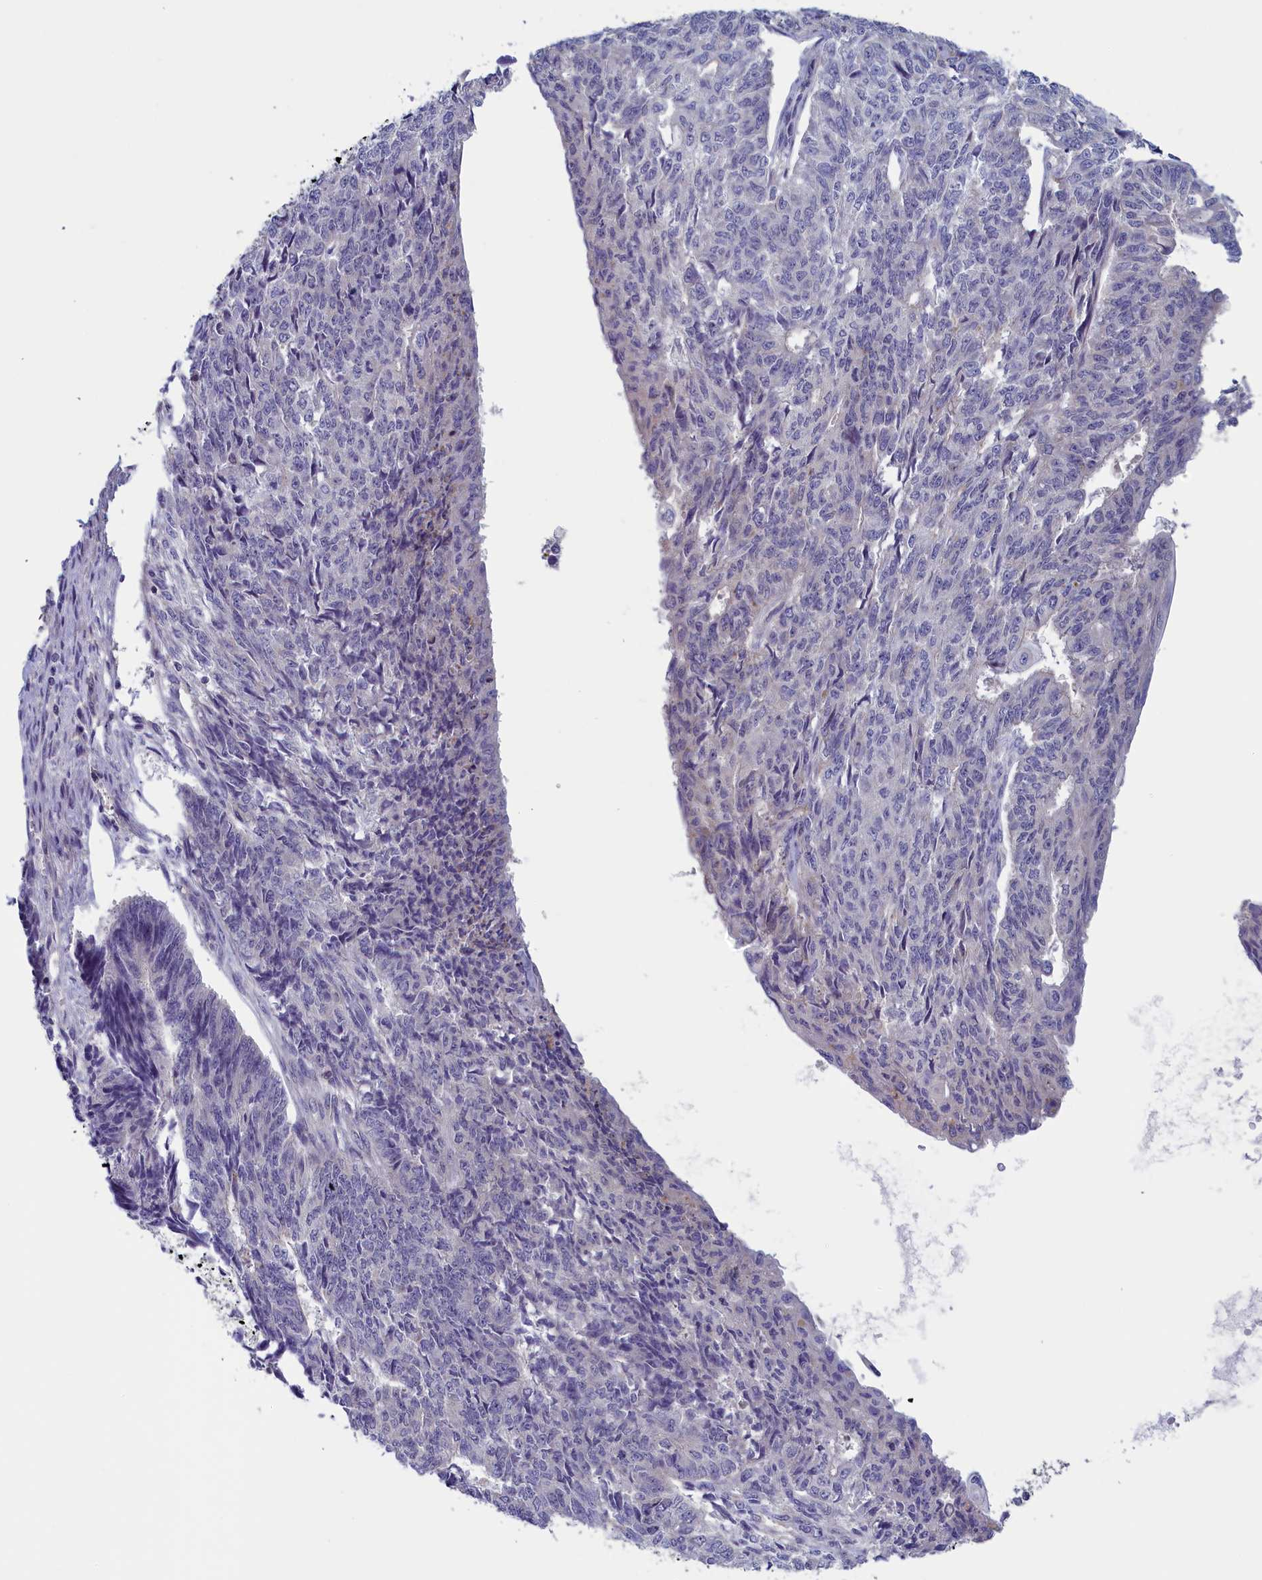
{"staining": {"intensity": "negative", "quantity": "none", "location": "none"}, "tissue": "endometrial cancer", "cell_type": "Tumor cells", "image_type": "cancer", "snomed": [{"axis": "morphology", "description": "Adenocarcinoma, NOS"}, {"axis": "topography", "description": "Endometrium"}], "caption": "Tumor cells are negative for protein expression in human endometrial cancer. (Stains: DAB immunohistochemistry with hematoxylin counter stain, Microscopy: brightfield microscopy at high magnification).", "gene": "NUBP1", "patient": {"sex": "female", "age": 32}}